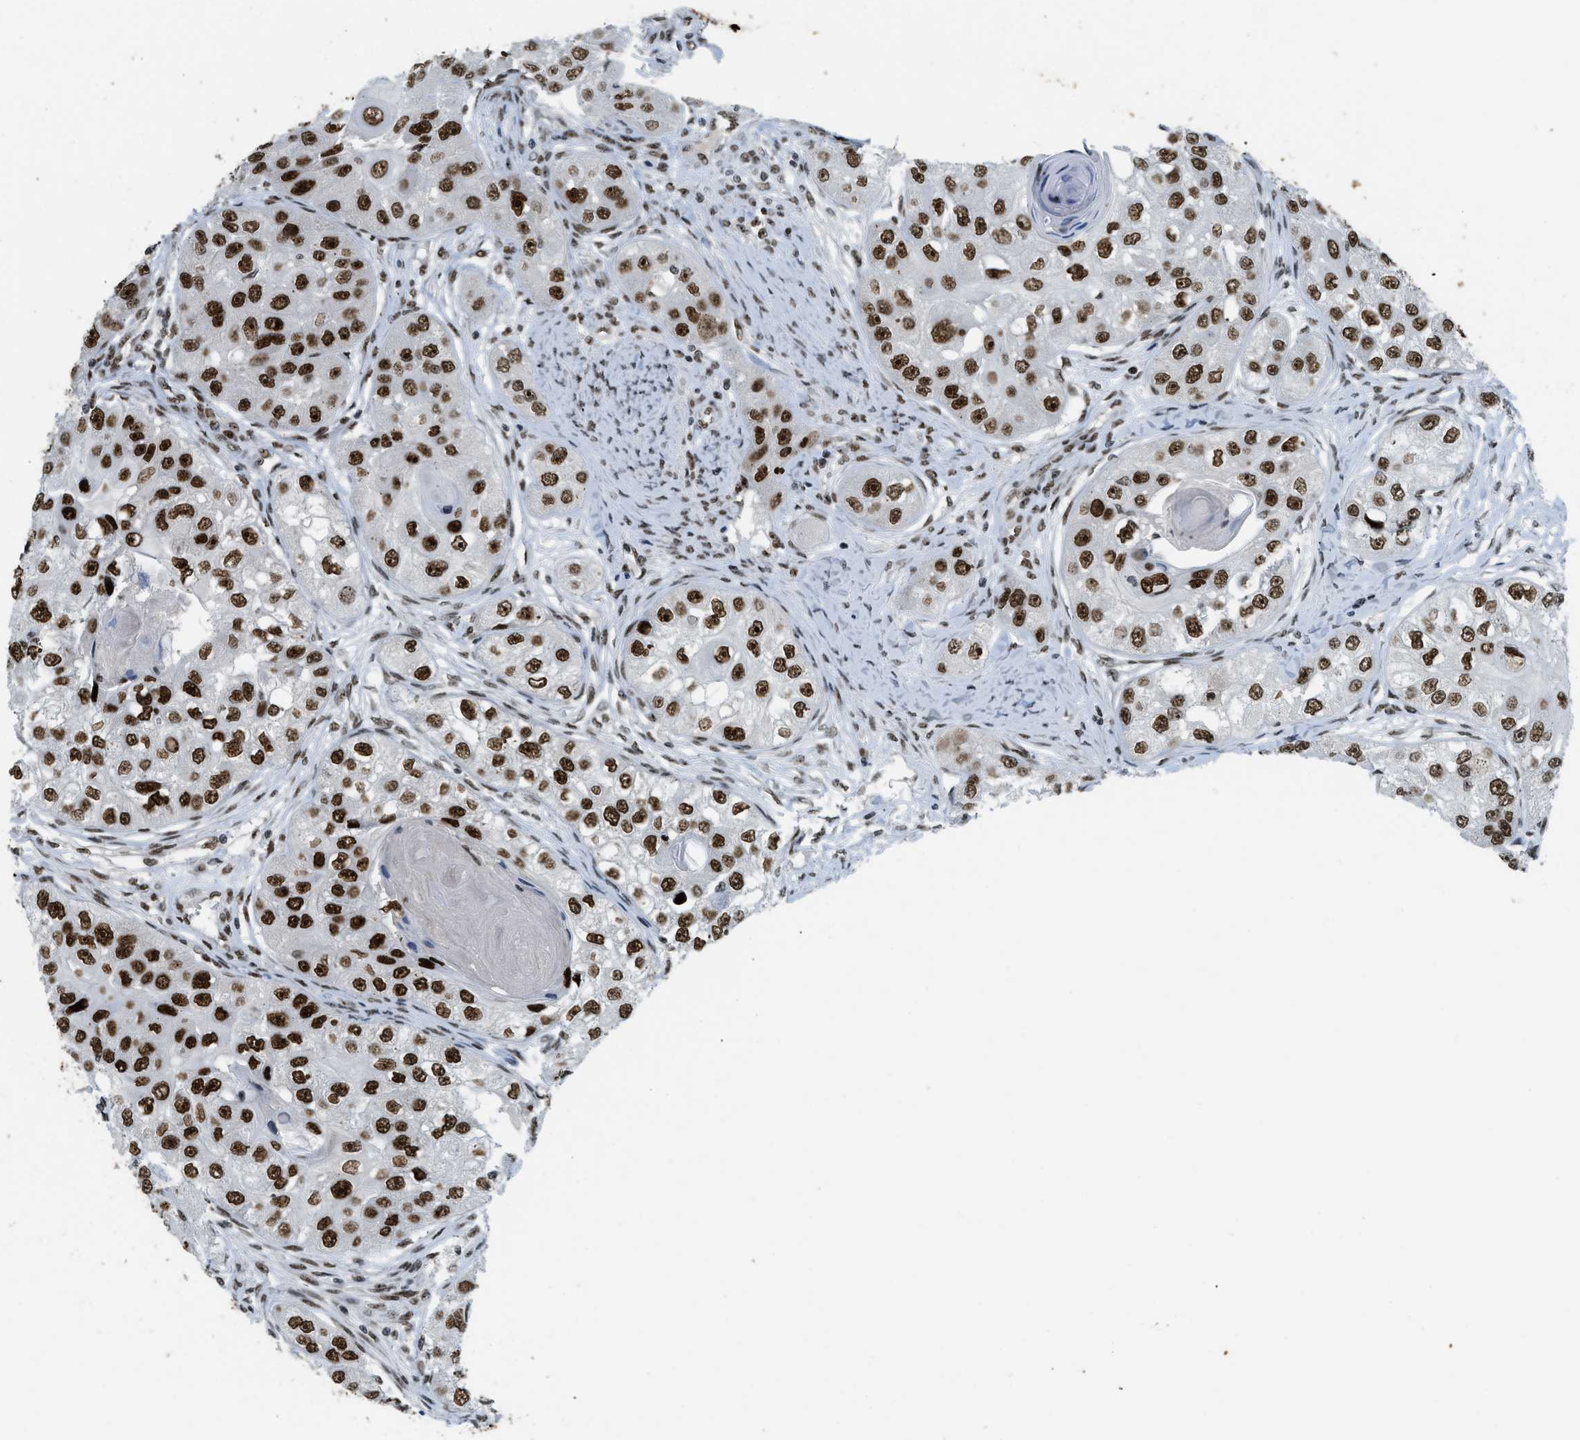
{"staining": {"intensity": "strong", "quantity": ">75%", "location": "nuclear"}, "tissue": "head and neck cancer", "cell_type": "Tumor cells", "image_type": "cancer", "snomed": [{"axis": "morphology", "description": "Normal tissue, NOS"}, {"axis": "morphology", "description": "Squamous cell carcinoma, NOS"}, {"axis": "topography", "description": "Skeletal muscle"}, {"axis": "topography", "description": "Head-Neck"}], "caption": "A micrograph of squamous cell carcinoma (head and neck) stained for a protein demonstrates strong nuclear brown staining in tumor cells.", "gene": "URB1", "patient": {"sex": "male", "age": 51}}